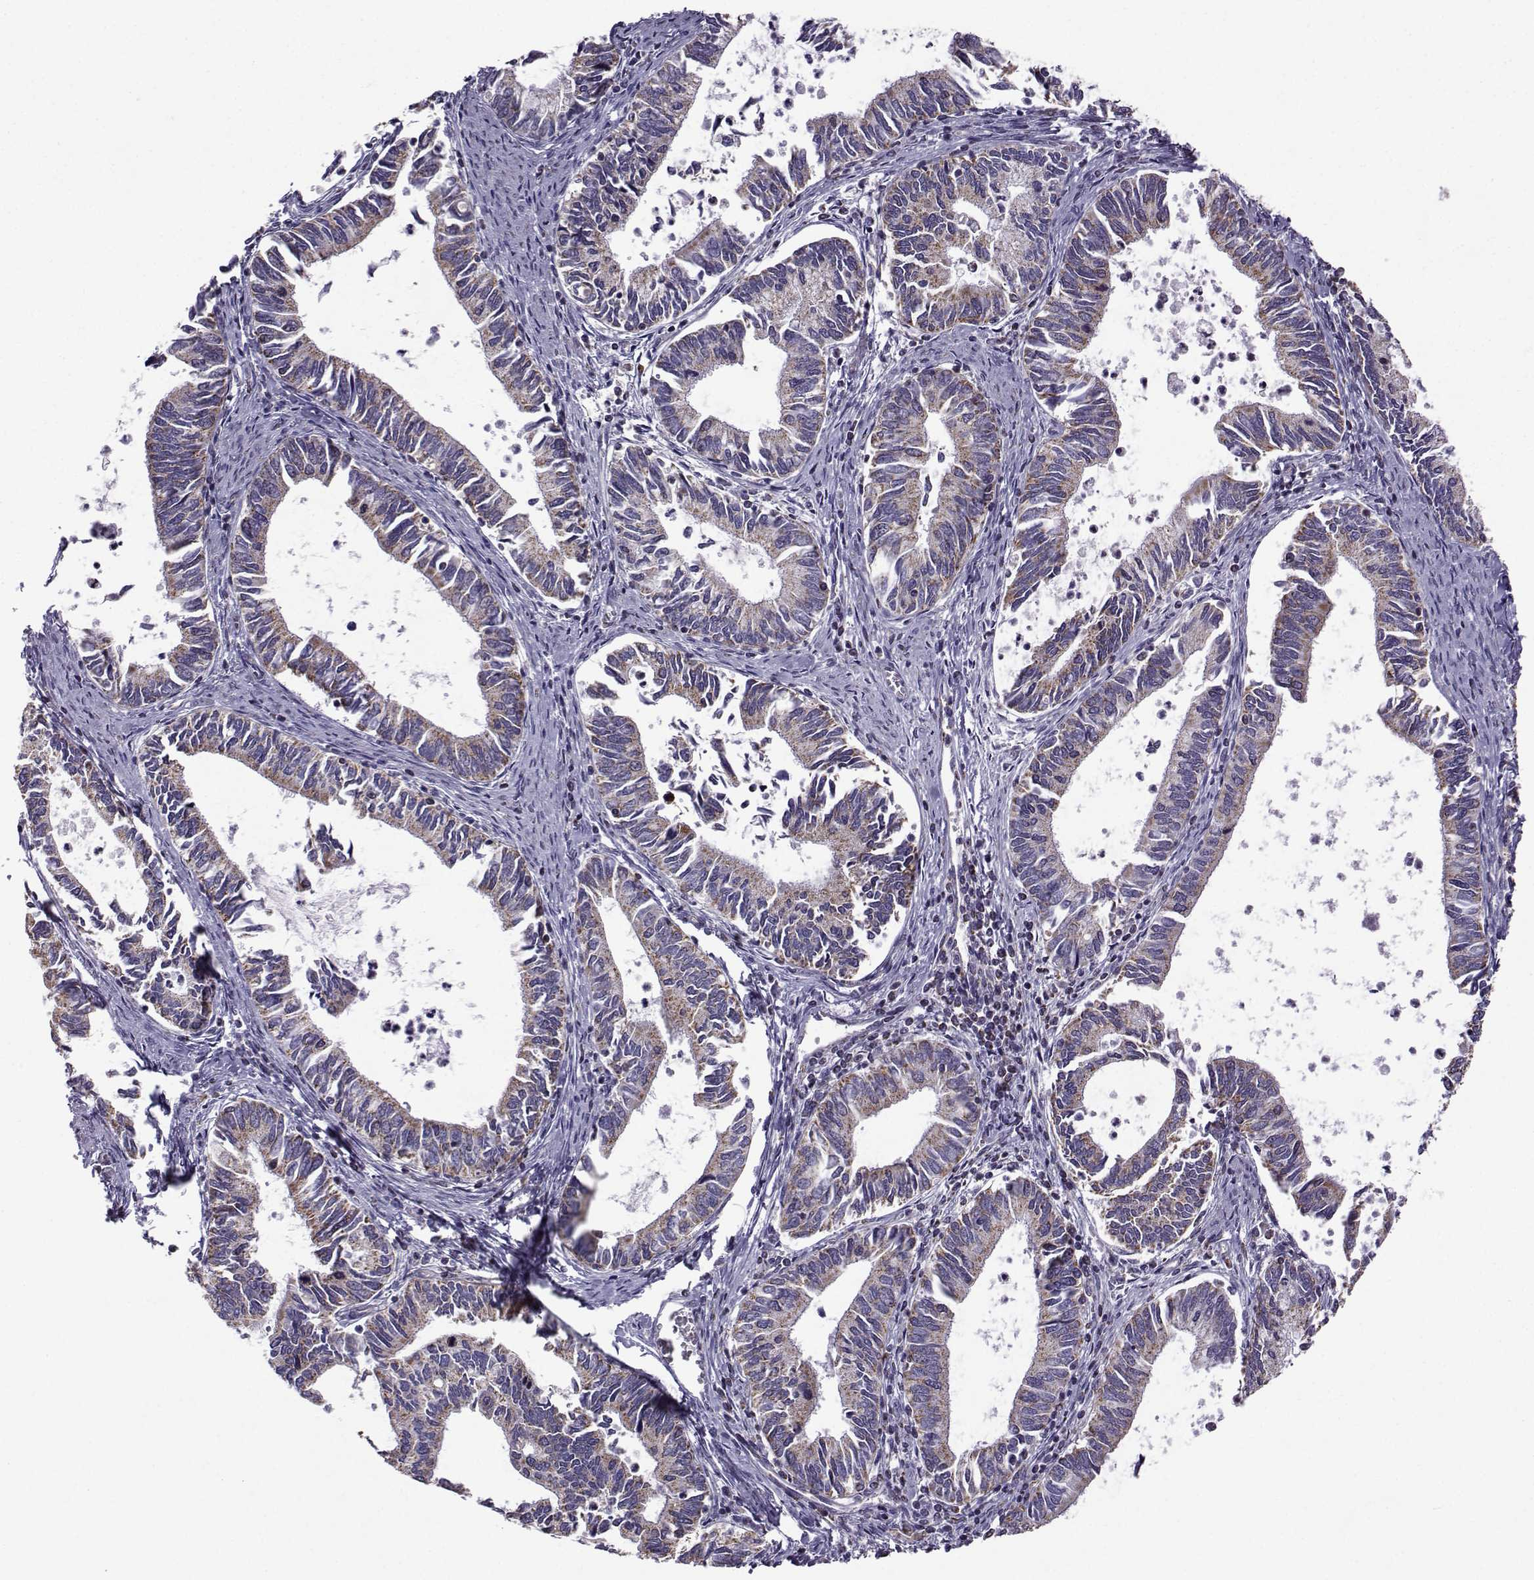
{"staining": {"intensity": "moderate", "quantity": "25%-75%", "location": "cytoplasmic/membranous"}, "tissue": "cervical cancer", "cell_type": "Tumor cells", "image_type": "cancer", "snomed": [{"axis": "morphology", "description": "Adenocarcinoma, NOS"}, {"axis": "topography", "description": "Cervix"}], "caption": "Moderate cytoplasmic/membranous expression is present in approximately 25%-75% of tumor cells in cervical cancer (adenocarcinoma).", "gene": "NECAB3", "patient": {"sex": "female", "age": 42}}